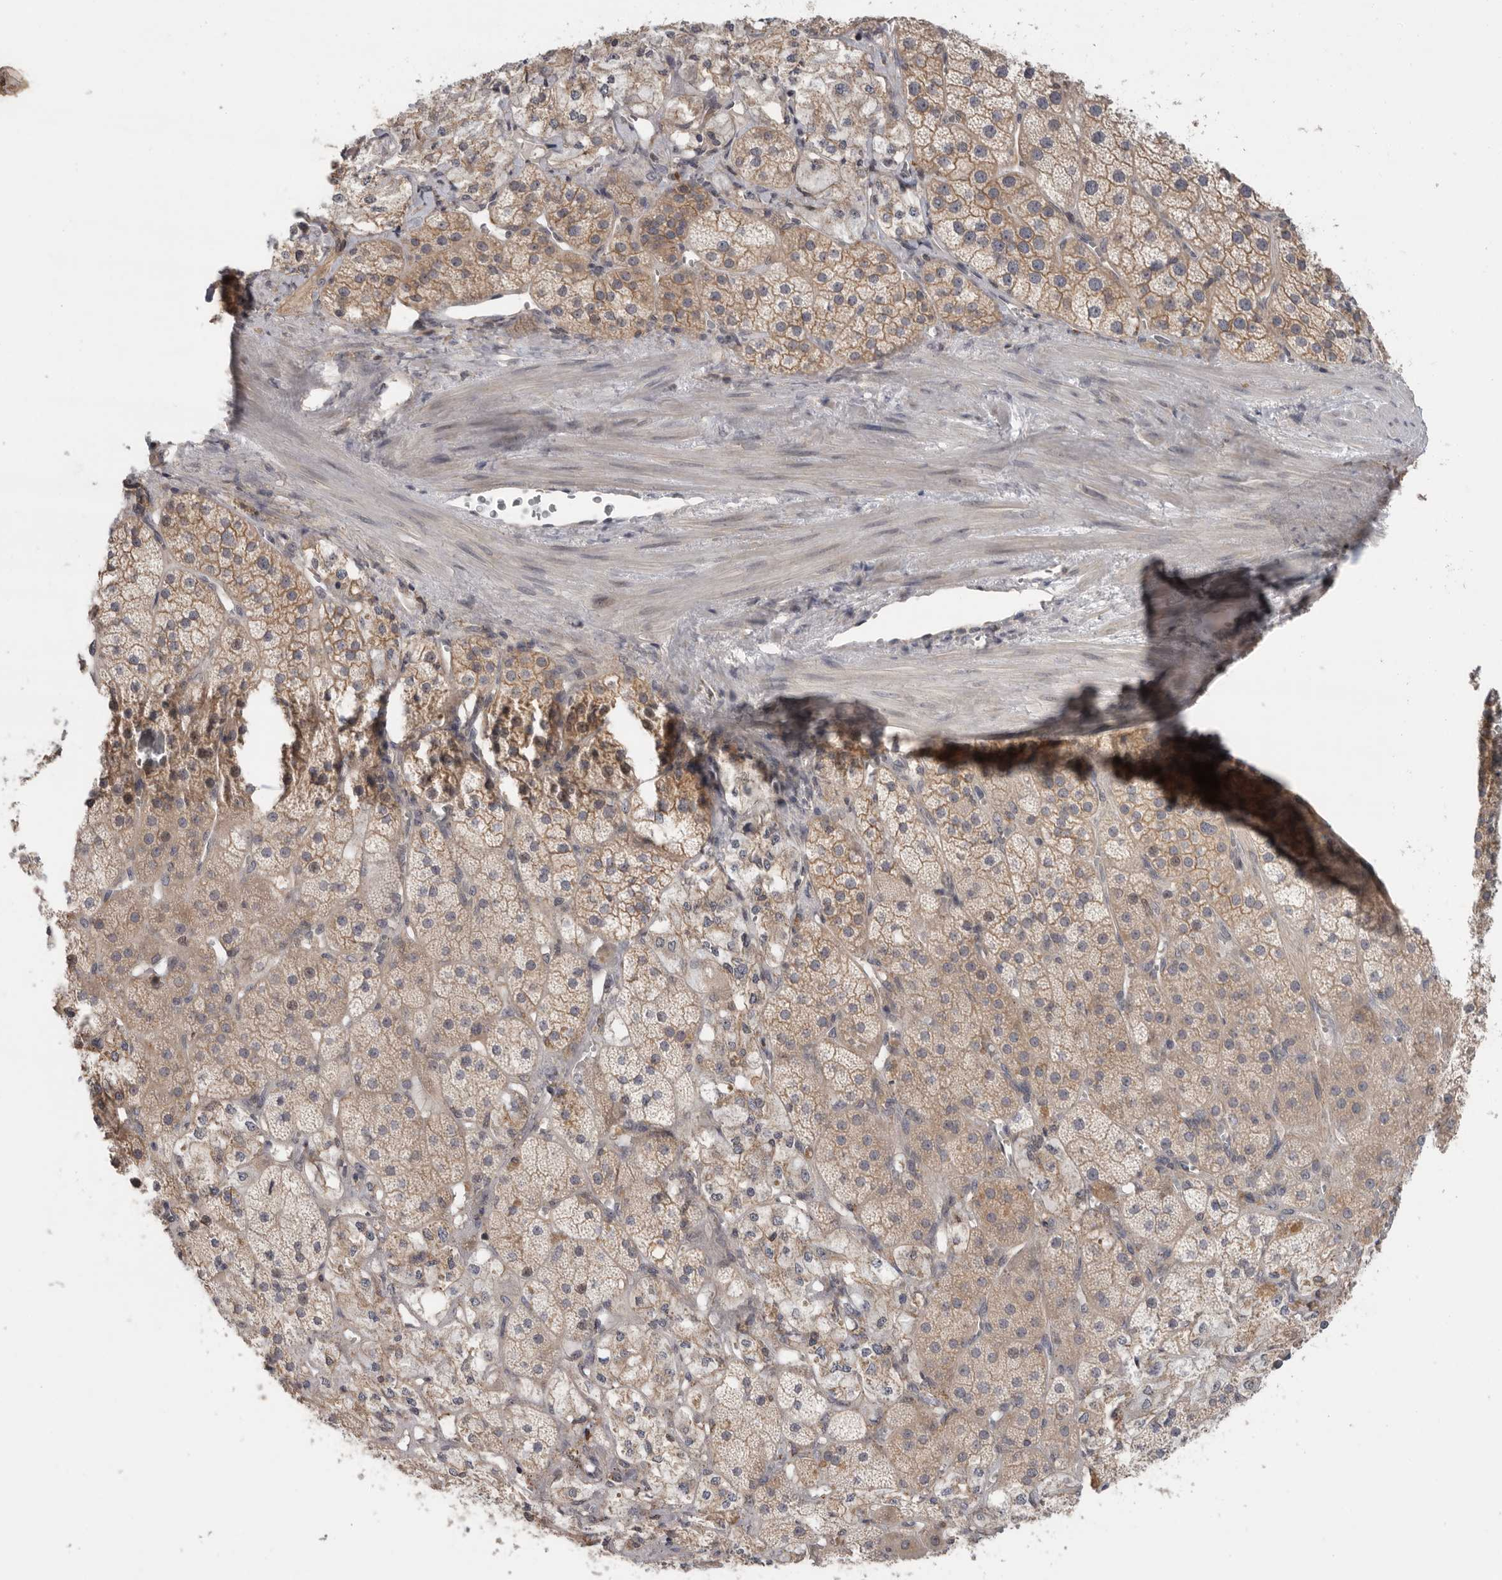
{"staining": {"intensity": "weak", "quantity": ">75%", "location": "cytoplasmic/membranous"}, "tissue": "adrenal gland", "cell_type": "Glandular cells", "image_type": "normal", "snomed": [{"axis": "morphology", "description": "Normal tissue, NOS"}, {"axis": "topography", "description": "Adrenal gland"}], "caption": "Weak cytoplasmic/membranous expression is seen in about >75% of glandular cells in unremarkable adrenal gland.", "gene": "KLK5", "patient": {"sex": "male", "age": 57}}